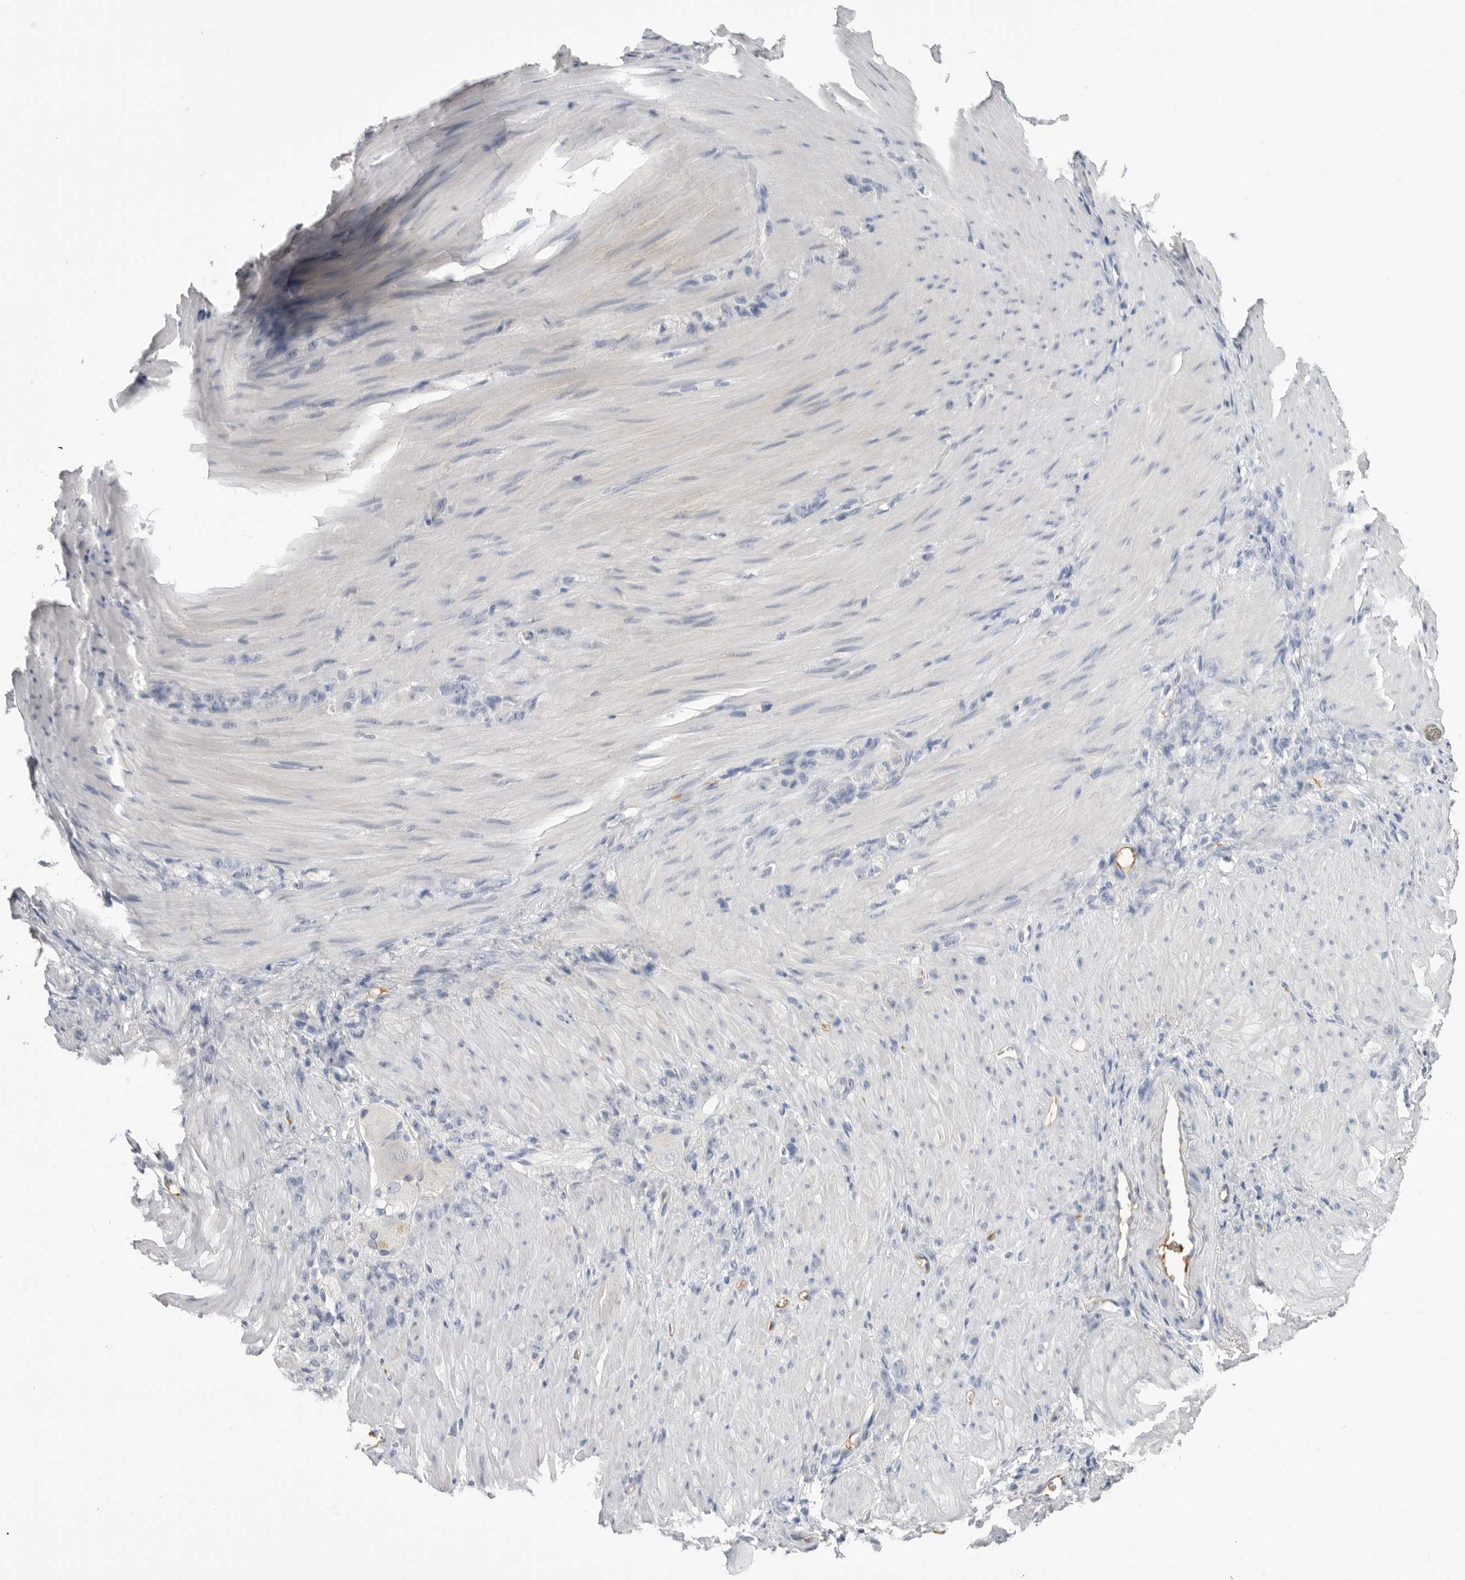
{"staining": {"intensity": "negative", "quantity": "none", "location": "none"}, "tissue": "stomach cancer", "cell_type": "Tumor cells", "image_type": "cancer", "snomed": [{"axis": "morphology", "description": "Normal tissue, NOS"}, {"axis": "morphology", "description": "Adenocarcinoma, NOS"}, {"axis": "topography", "description": "Stomach"}], "caption": "Stomach cancer (adenocarcinoma) was stained to show a protein in brown. There is no significant expression in tumor cells.", "gene": "APOA2", "patient": {"sex": "male", "age": 82}}